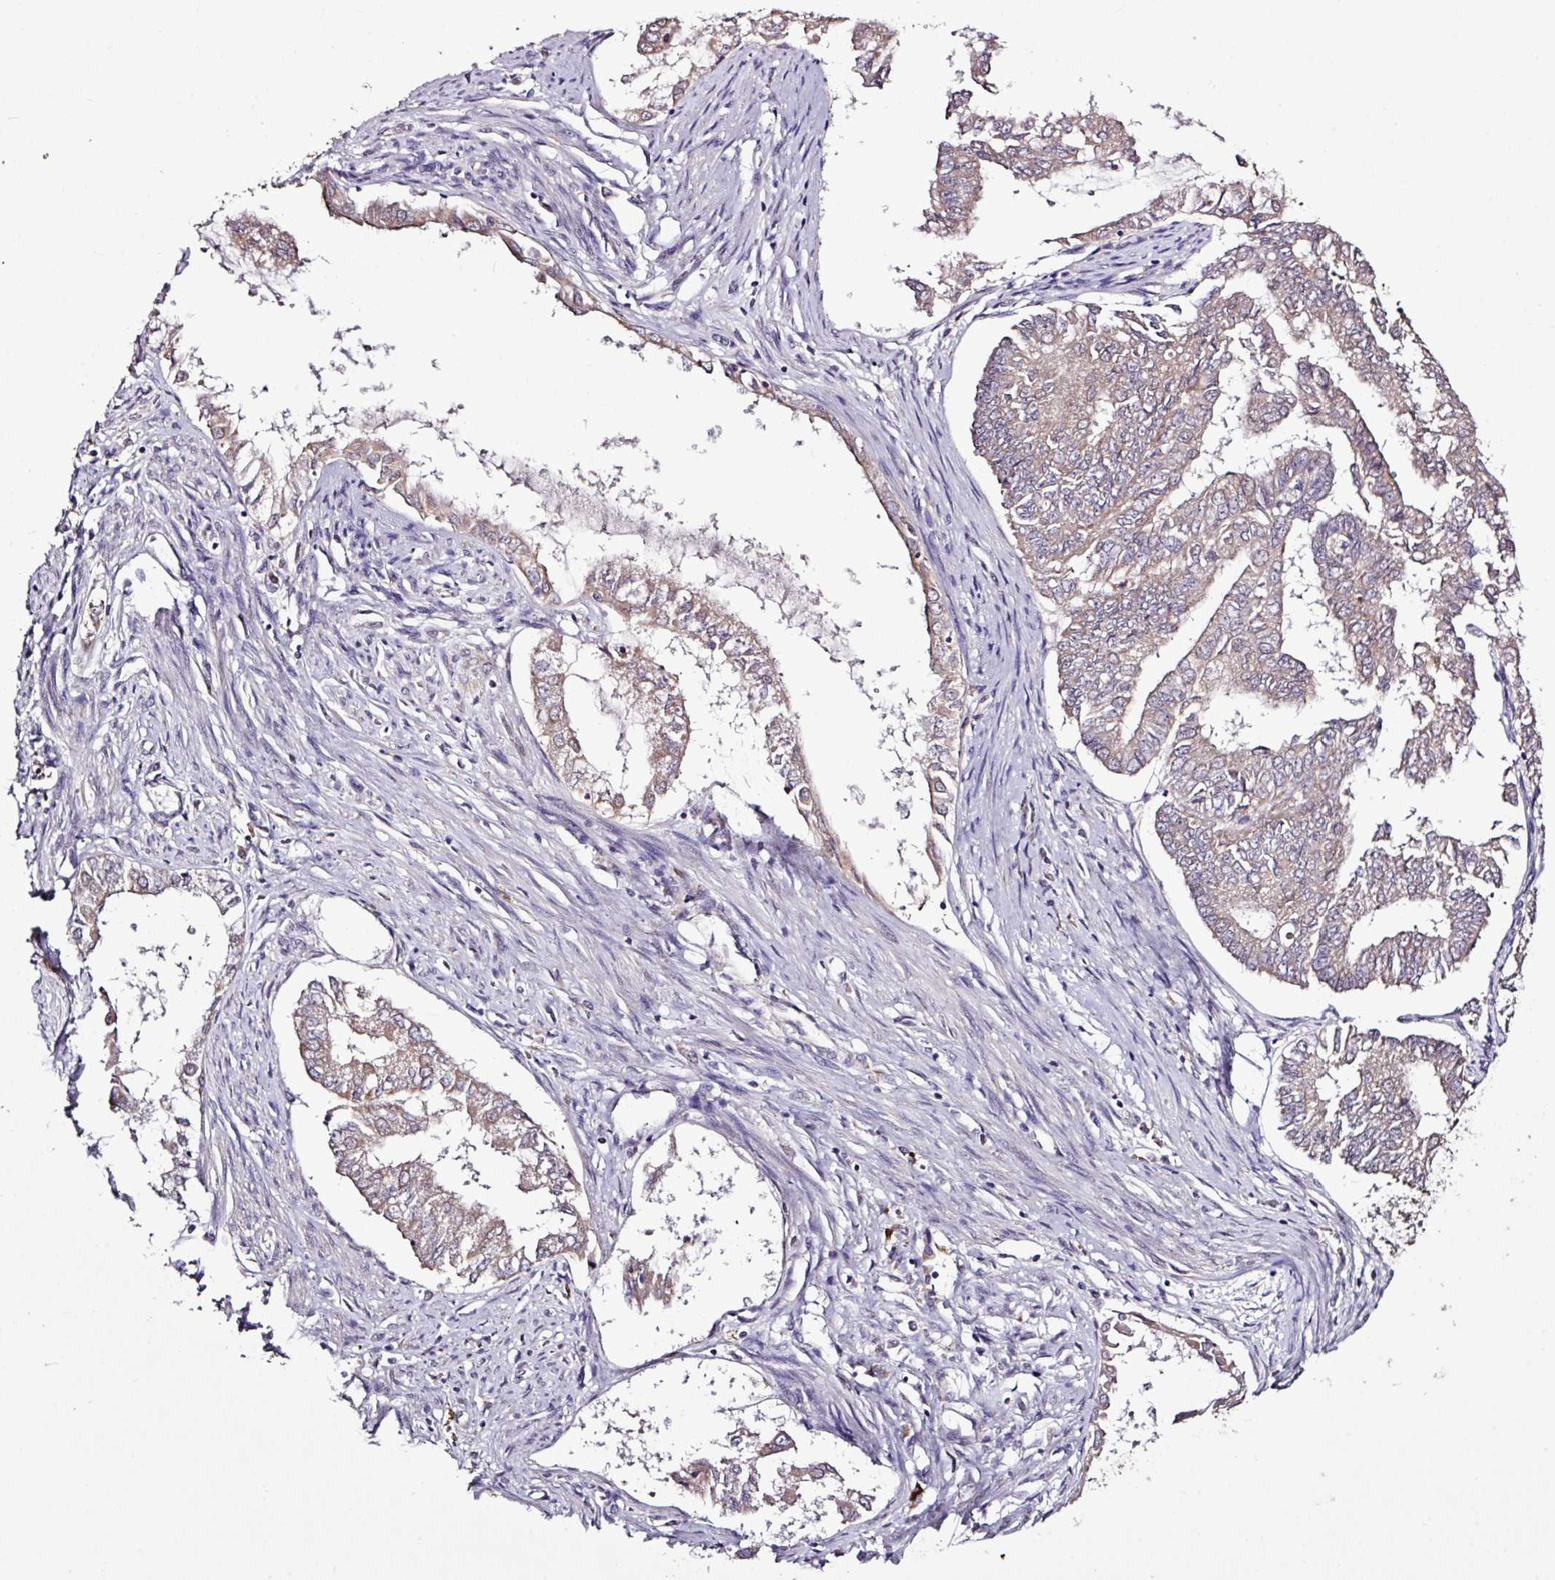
{"staining": {"intensity": "weak", "quantity": "<25%", "location": "cytoplasmic/membranous"}, "tissue": "endometrial cancer", "cell_type": "Tumor cells", "image_type": "cancer", "snomed": [{"axis": "morphology", "description": "Adenocarcinoma, NOS"}, {"axis": "topography", "description": "Endometrium"}], "caption": "High magnification brightfield microscopy of endometrial adenocarcinoma stained with DAB (brown) and counterstained with hematoxylin (blue): tumor cells show no significant positivity.", "gene": "SKIC2", "patient": {"sex": "female", "age": 76}}